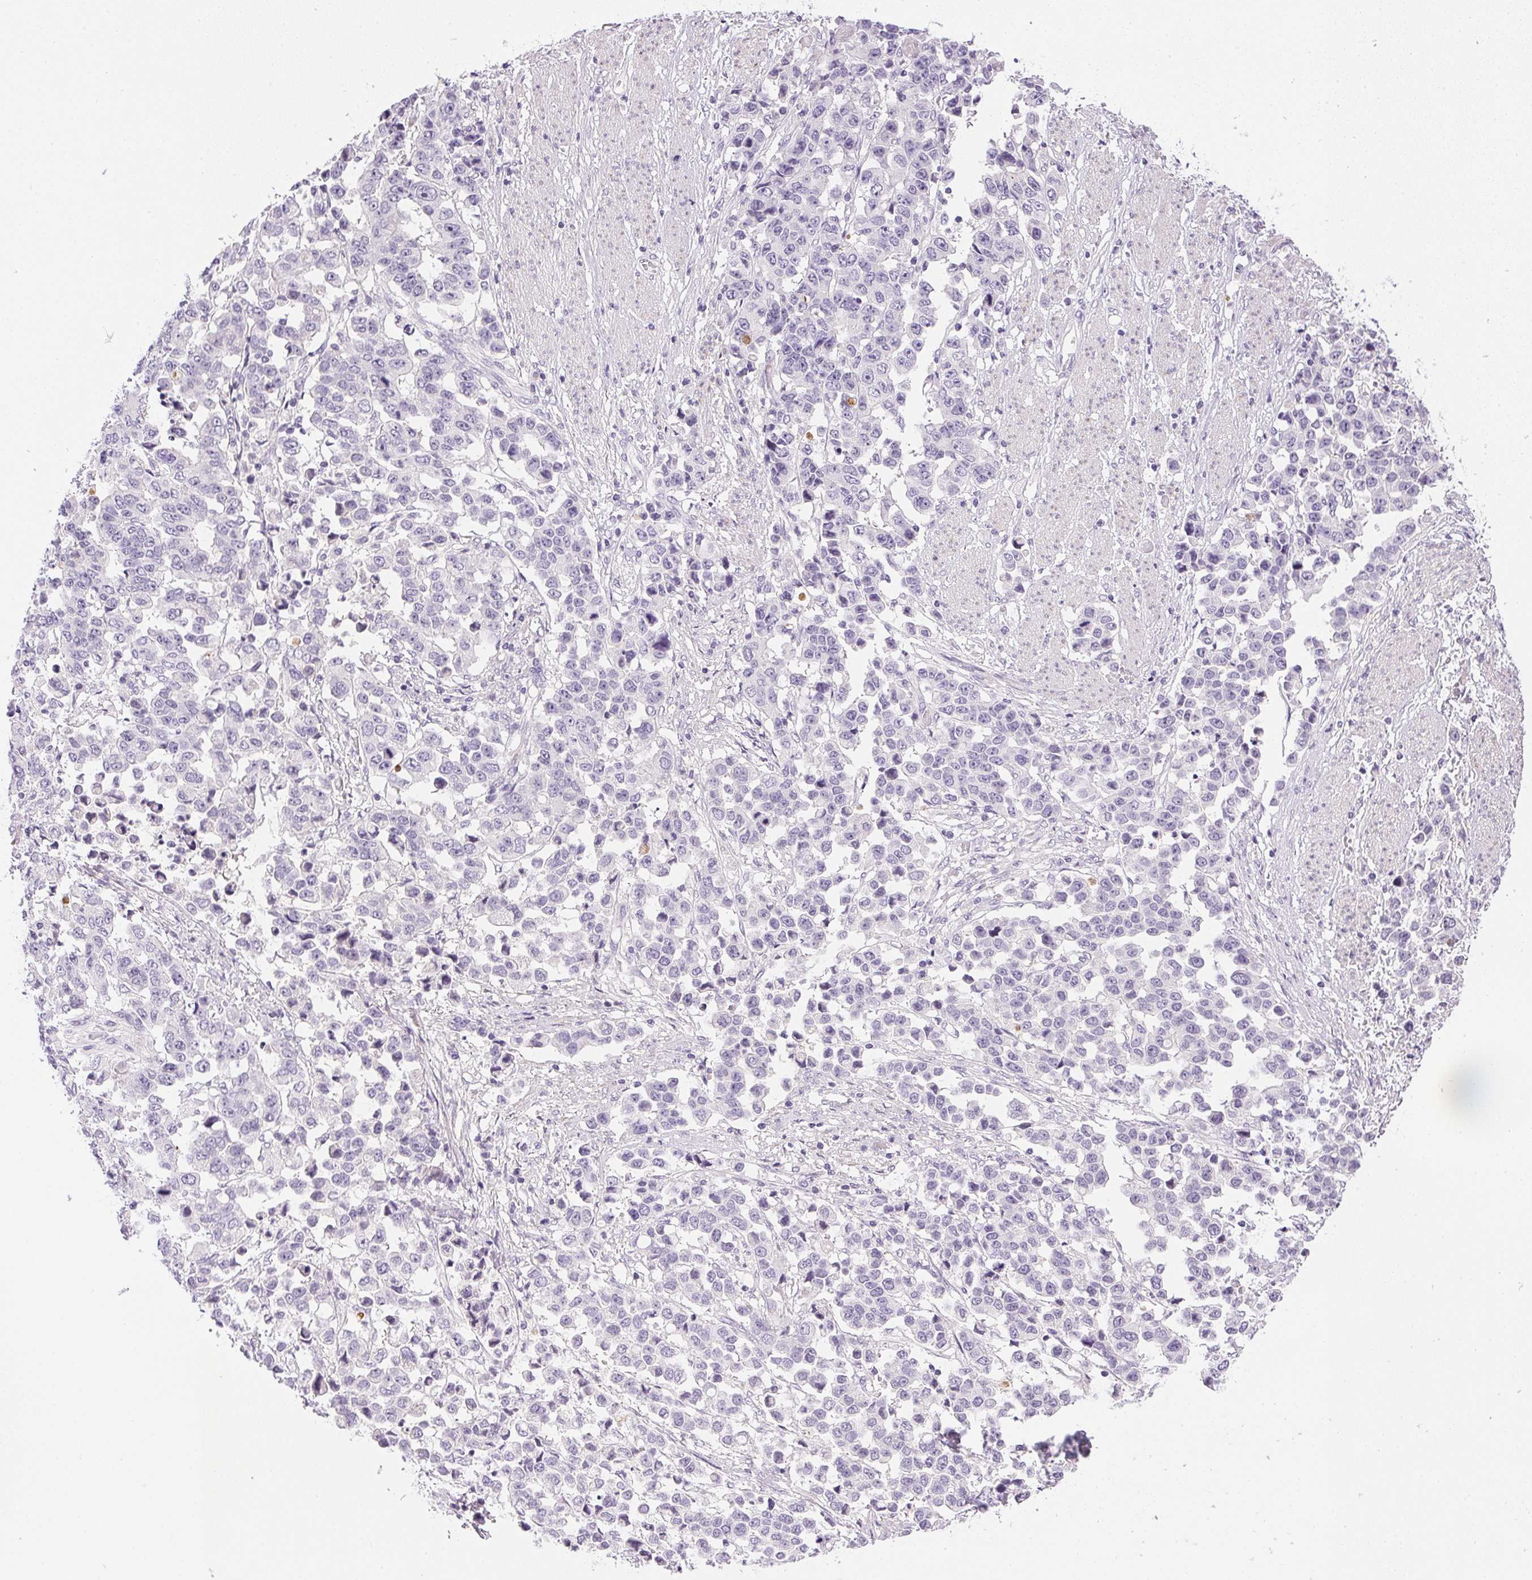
{"staining": {"intensity": "negative", "quantity": "none", "location": "none"}, "tissue": "stomach cancer", "cell_type": "Tumor cells", "image_type": "cancer", "snomed": [{"axis": "morphology", "description": "Adenocarcinoma, NOS"}, {"axis": "topography", "description": "Stomach, upper"}], "caption": "This is an immunohistochemistry (IHC) image of stomach cancer. There is no positivity in tumor cells.", "gene": "GSDMC", "patient": {"sex": "male", "age": 69}}